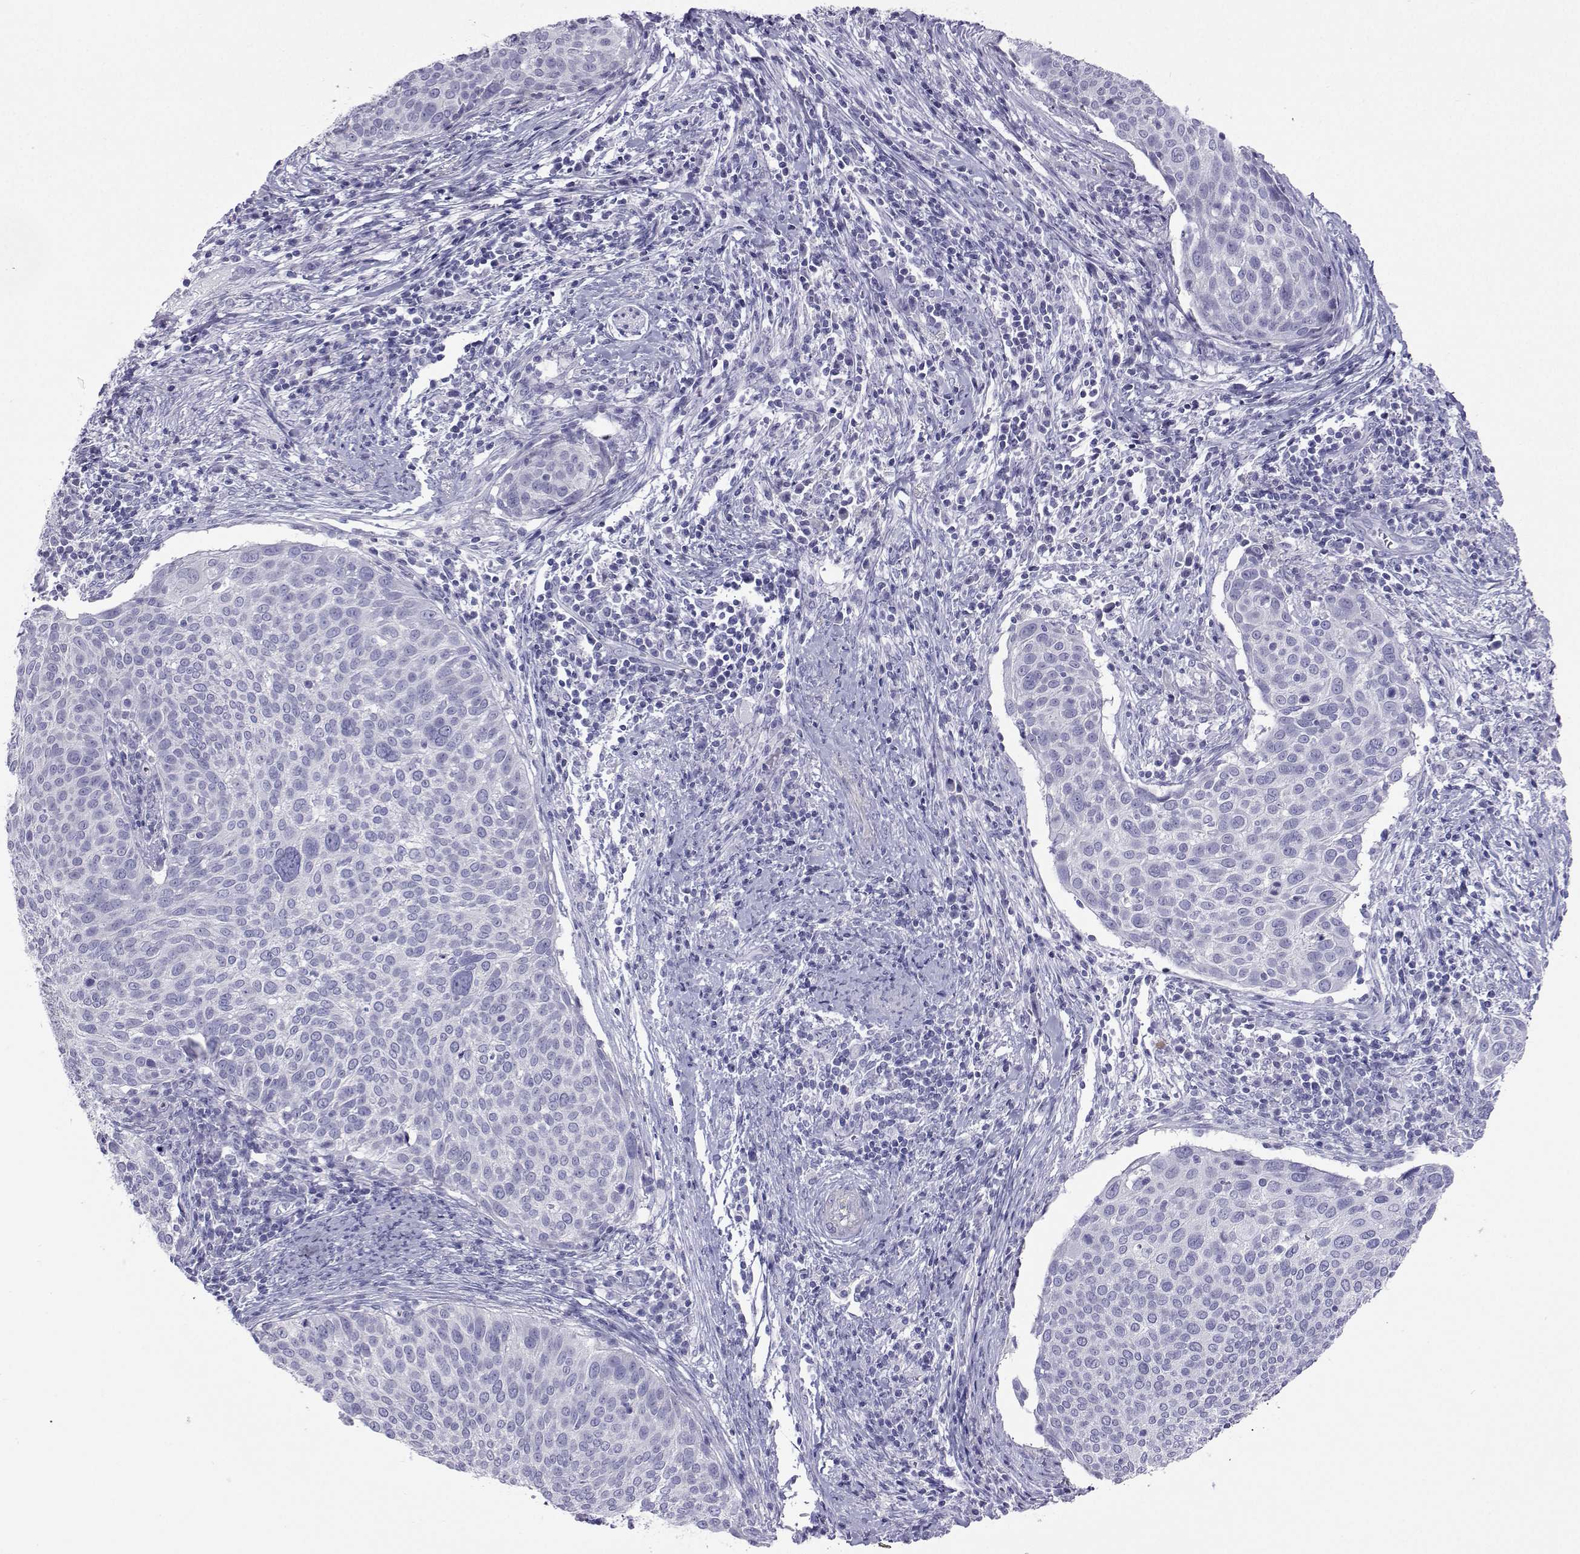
{"staining": {"intensity": "negative", "quantity": "none", "location": "none"}, "tissue": "cervical cancer", "cell_type": "Tumor cells", "image_type": "cancer", "snomed": [{"axis": "morphology", "description": "Squamous cell carcinoma, NOS"}, {"axis": "topography", "description": "Cervix"}], "caption": "Cervical squamous cell carcinoma was stained to show a protein in brown. There is no significant expression in tumor cells. Brightfield microscopy of immunohistochemistry stained with DAB (brown) and hematoxylin (blue), captured at high magnification.", "gene": "PLIN4", "patient": {"sex": "female", "age": 39}}